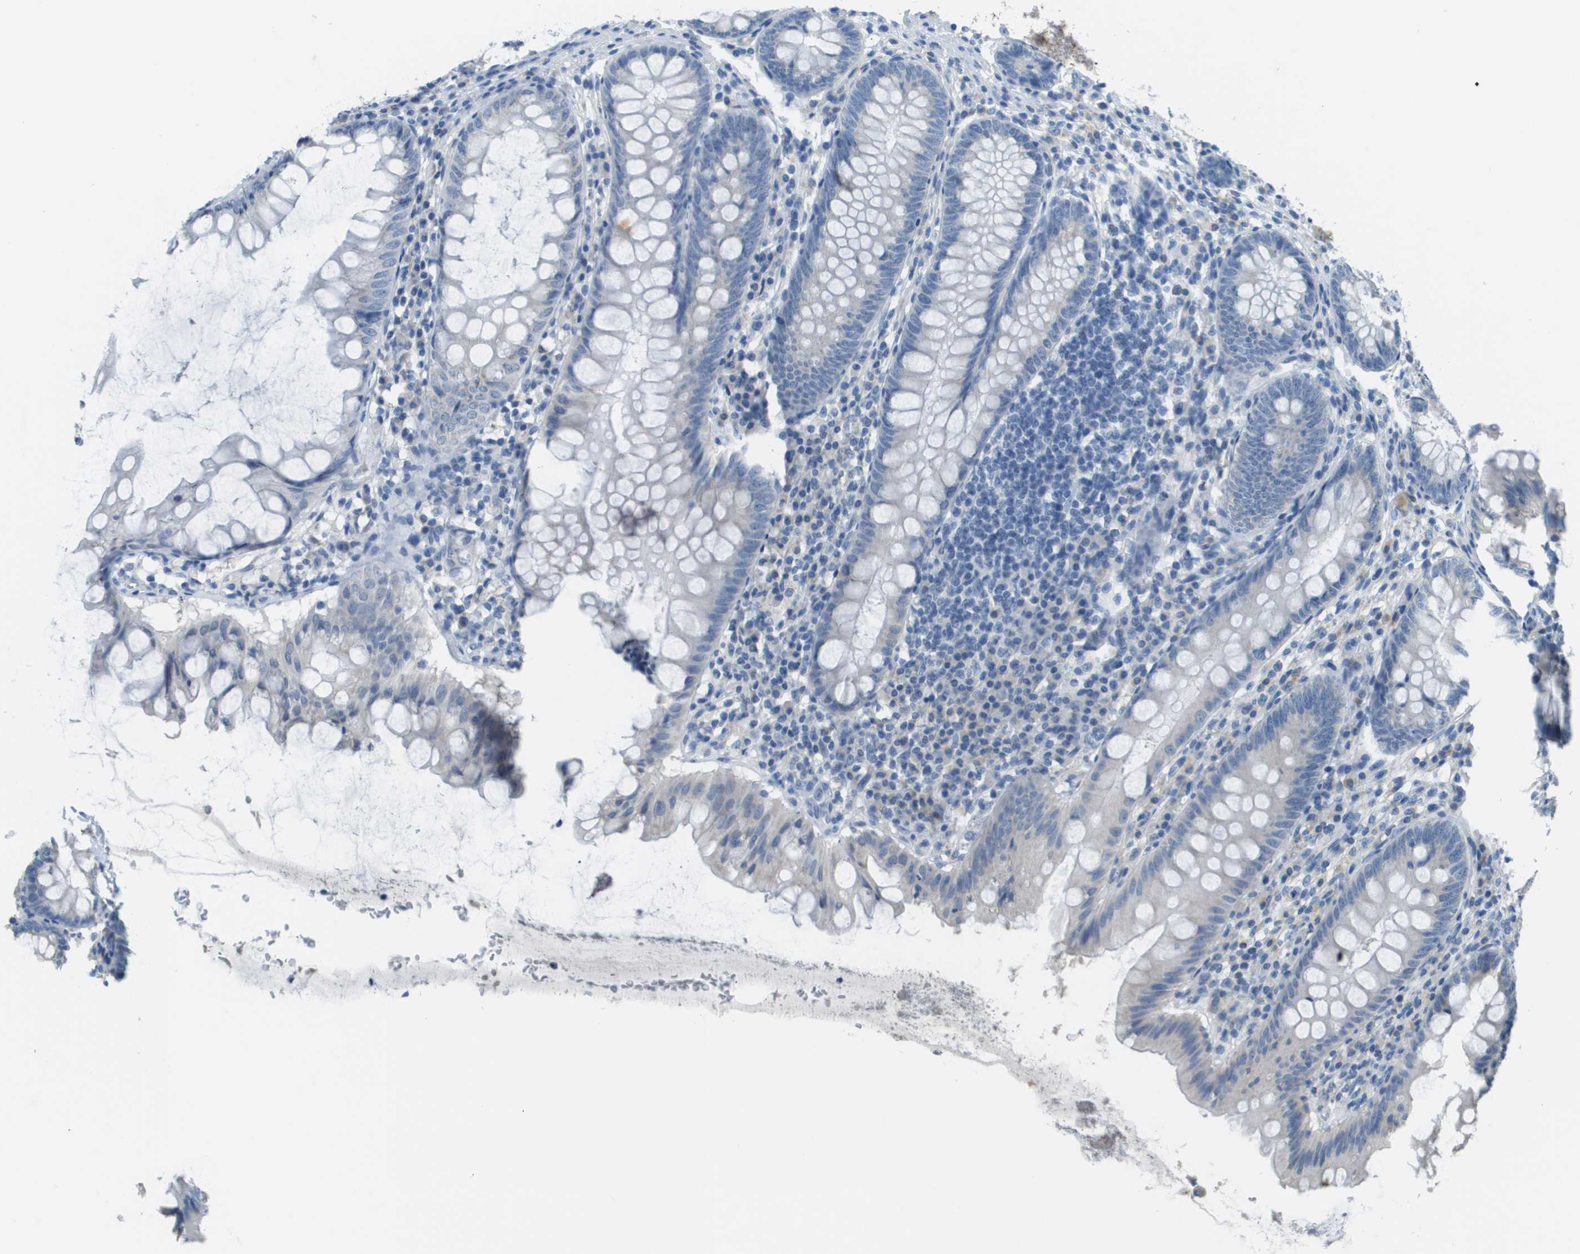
{"staining": {"intensity": "negative", "quantity": "none", "location": "none"}, "tissue": "appendix", "cell_type": "Glandular cells", "image_type": "normal", "snomed": [{"axis": "morphology", "description": "Normal tissue, NOS"}, {"axis": "topography", "description": "Appendix"}], "caption": "Appendix stained for a protein using immunohistochemistry (IHC) demonstrates no staining glandular cells.", "gene": "PTGDR2", "patient": {"sex": "male", "age": 56}}